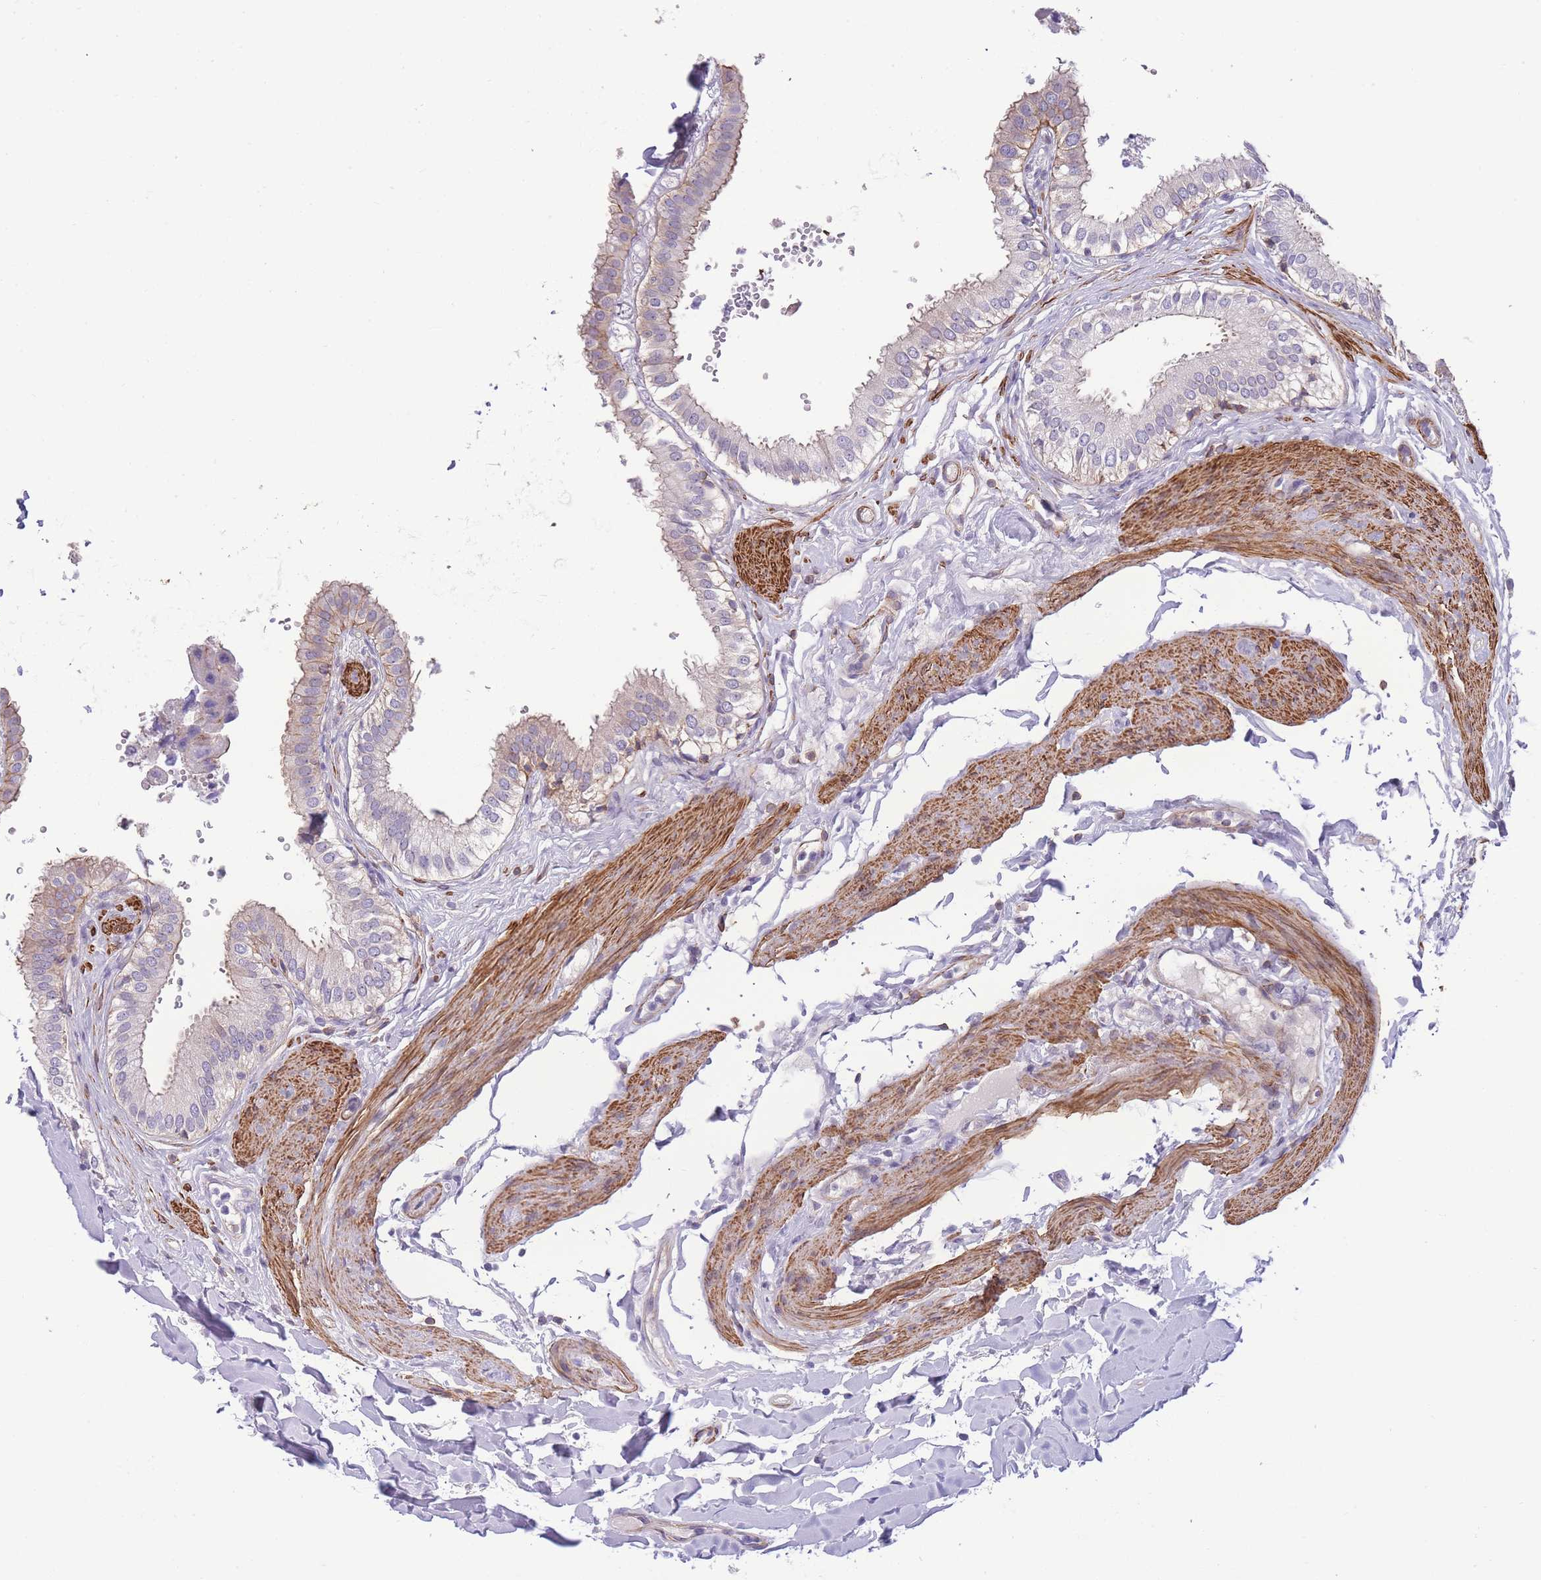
{"staining": {"intensity": "weak", "quantity": "25%-75%", "location": "cytoplasmic/membranous"}, "tissue": "gallbladder", "cell_type": "Glandular cells", "image_type": "normal", "snomed": [{"axis": "morphology", "description": "Normal tissue, NOS"}, {"axis": "topography", "description": "Gallbladder"}], "caption": "Immunohistochemical staining of normal gallbladder demonstrates low levels of weak cytoplasmic/membranous expression in about 25%-75% of glandular cells.", "gene": "FAM124A", "patient": {"sex": "female", "age": 61}}